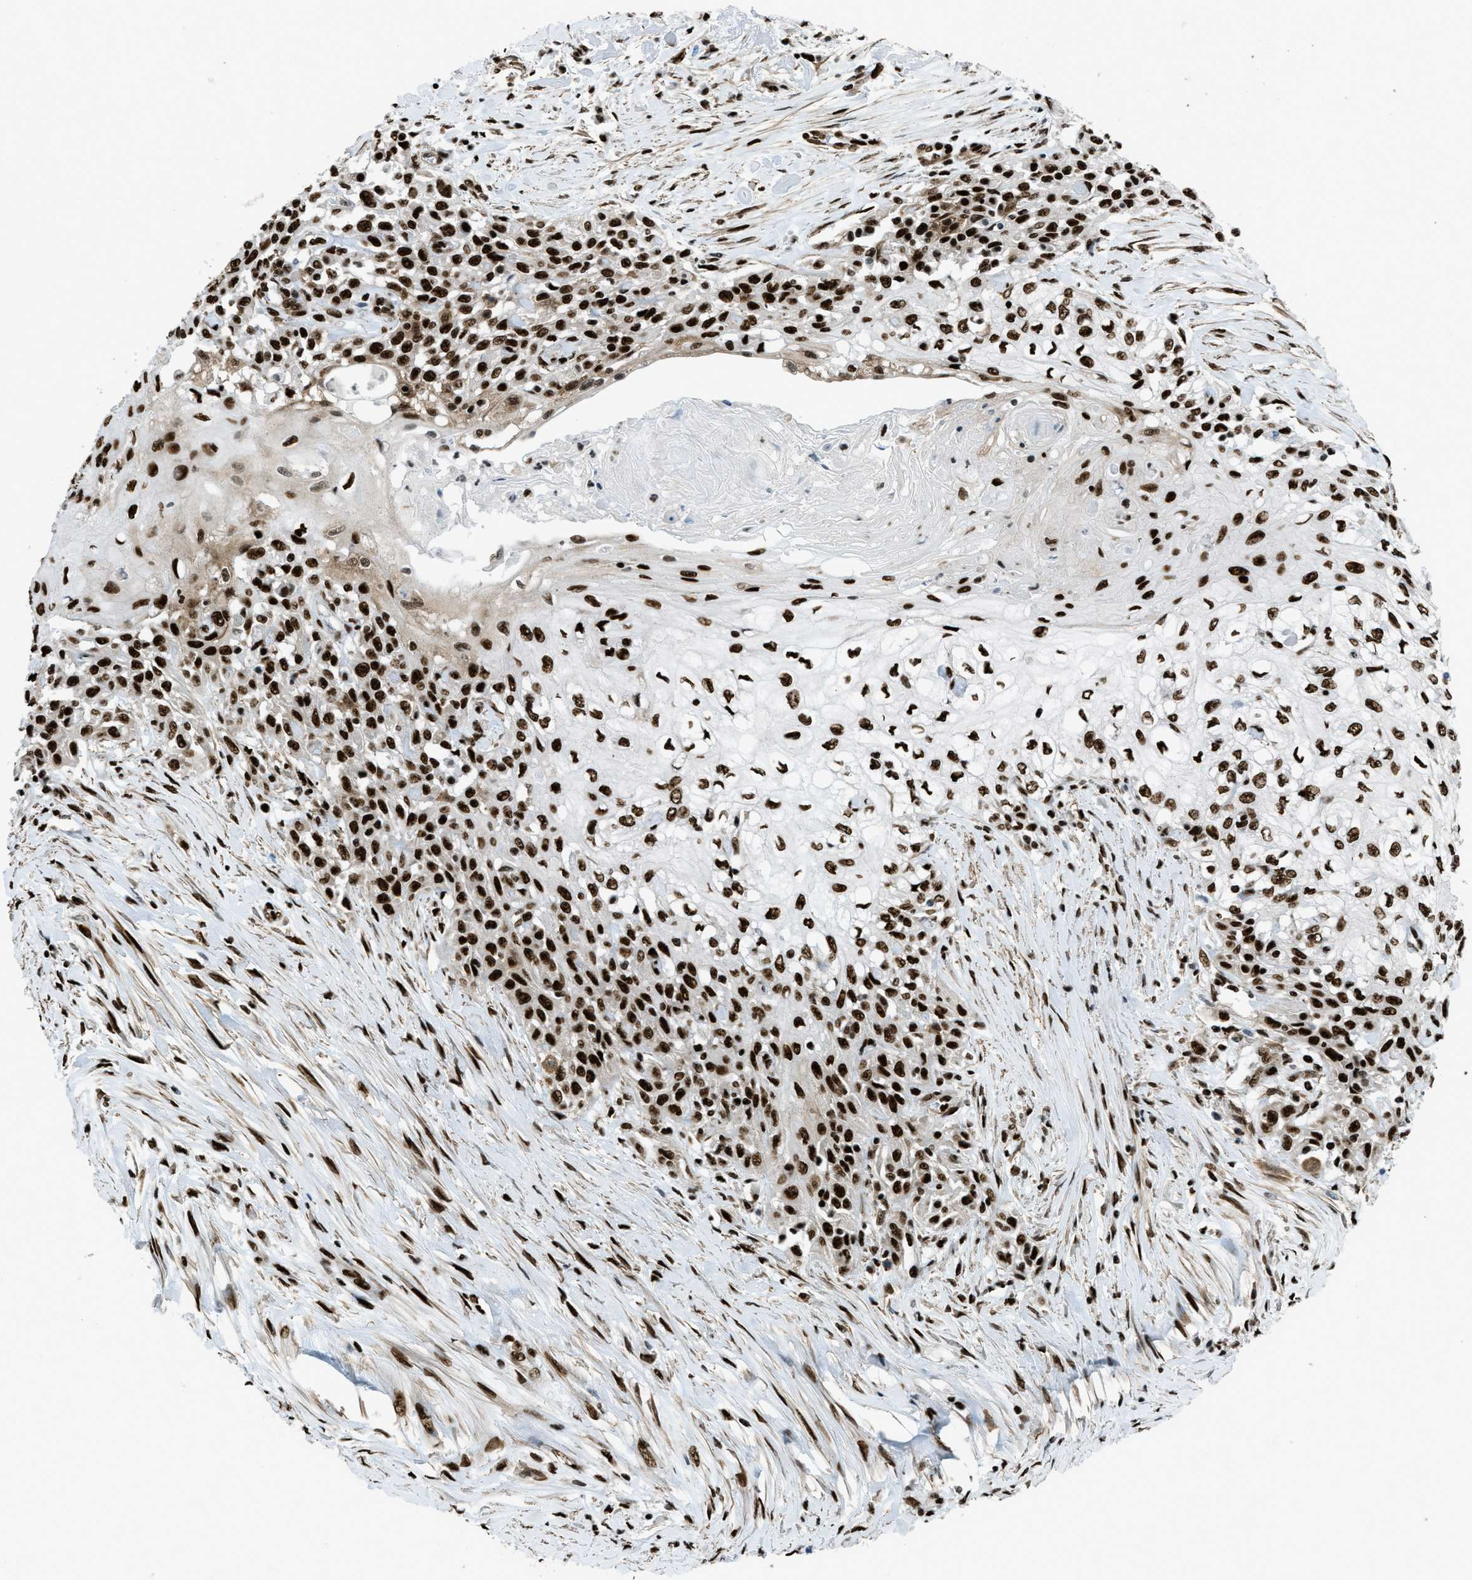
{"staining": {"intensity": "strong", "quantity": ">75%", "location": "nuclear"}, "tissue": "skin cancer", "cell_type": "Tumor cells", "image_type": "cancer", "snomed": [{"axis": "morphology", "description": "Squamous cell carcinoma, NOS"}, {"axis": "morphology", "description": "Squamous cell carcinoma, metastatic, NOS"}, {"axis": "topography", "description": "Skin"}, {"axis": "topography", "description": "Lymph node"}], "caption": "Human skin squamous cell carcinoma stained for a protein (brown) demonstrates strong nuclear positive expression in about >75% of tumor cells.", "gene": "ZNF207", "patient": {"sex": "male", "age": 75}}